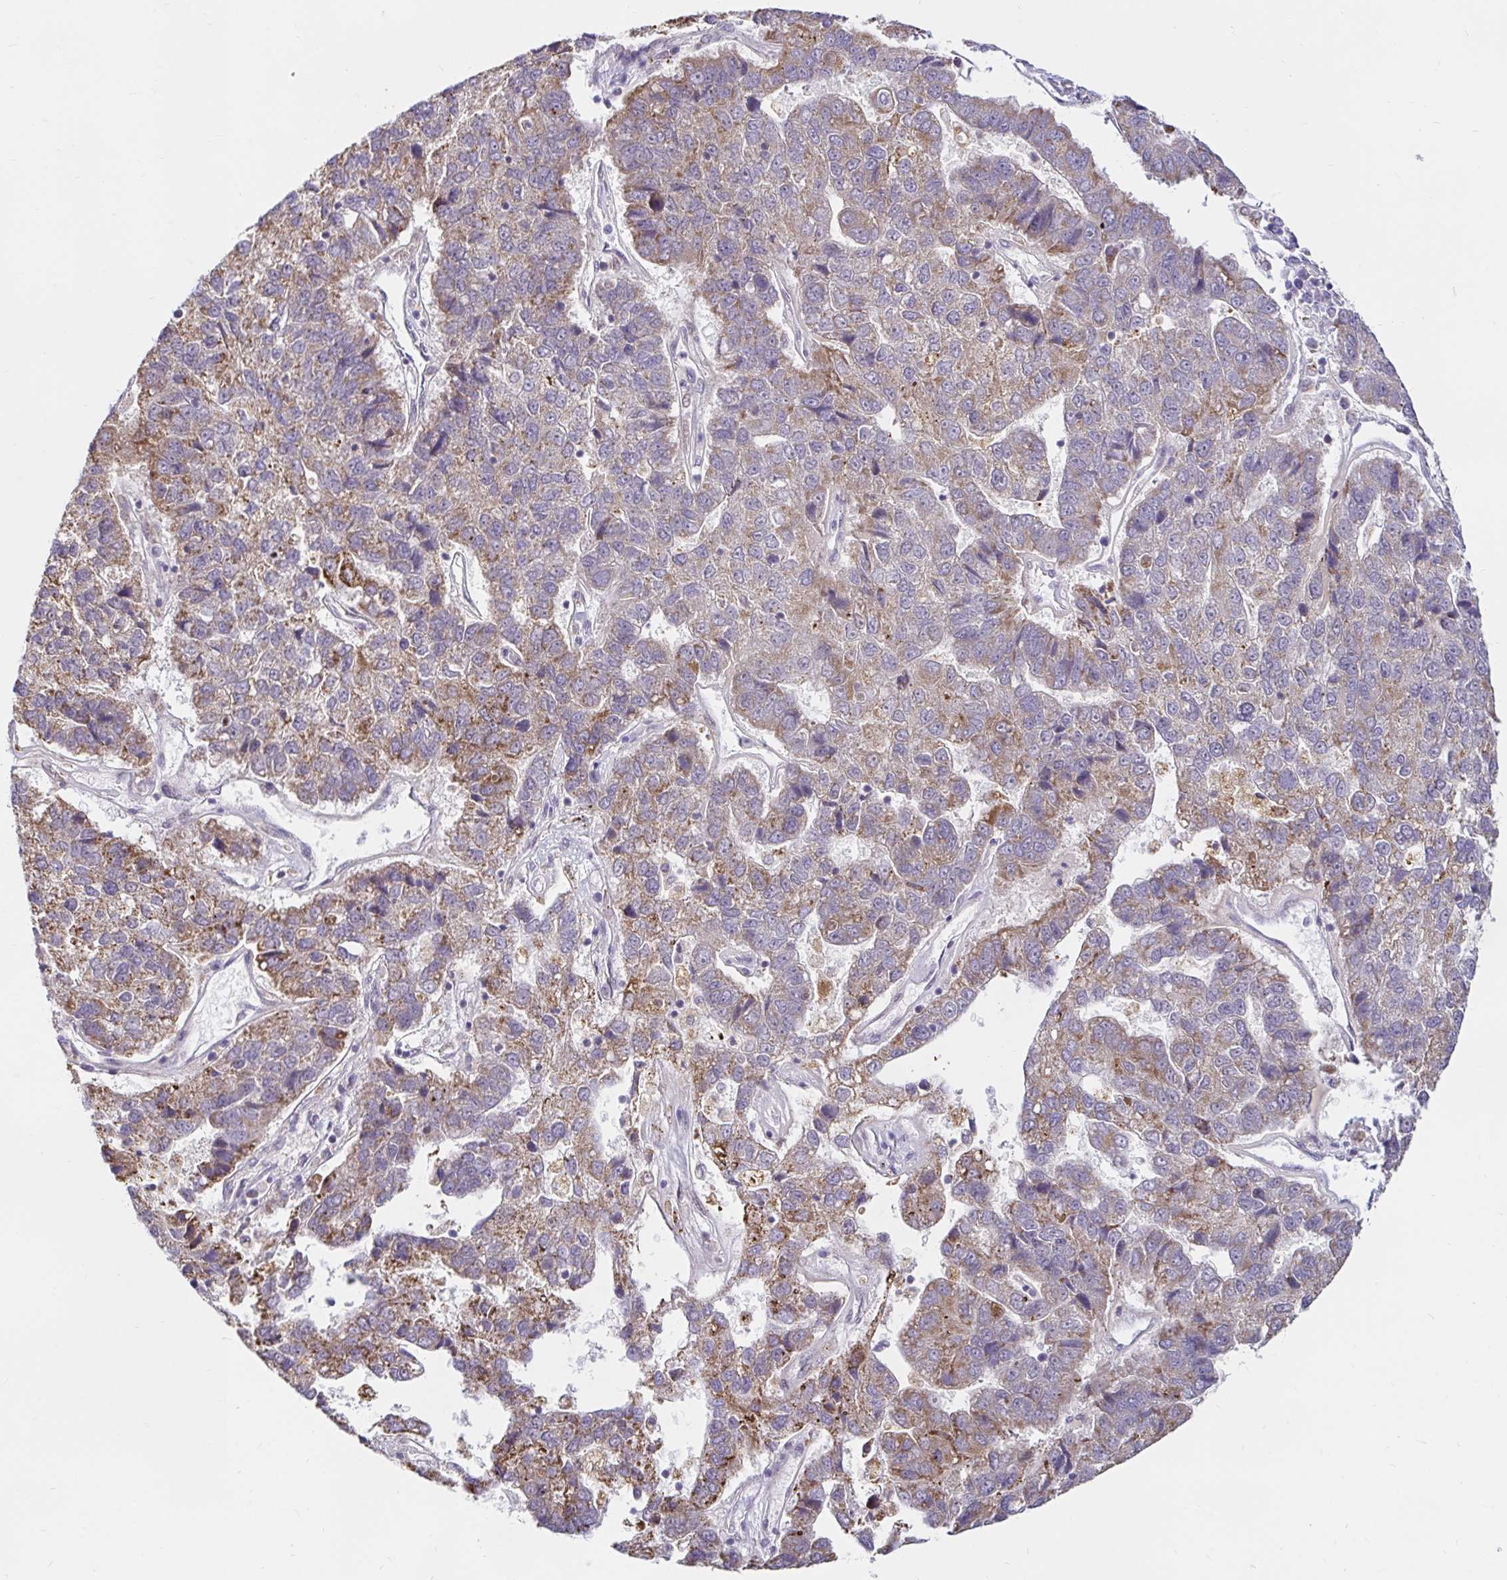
{"staining": {"intensity": "moderate", "quantity": "25%-75%", "location": "cytoplasmic/membranous"}, "tissue": "pancreatic cancer", "cell_type": "Tumor cells", "image_type": "cancer", "snomed": [{"axis": "morphology", "description": "Adenocarcinoma, NOS"}, {"axis": "topography", "description": "Pancreas"}], "caption": "This micrograph shows pancreatic adenocarcinoma stained with immunohistochemistry (IHC) to label a protein in brown. The cytoplasmic/membranous of tumor cells show moderate positivity for the protein. Nuclei are counter-stained blue.", "gene": "TIMM50", "patient": {"sex": "female", "age": 61}}